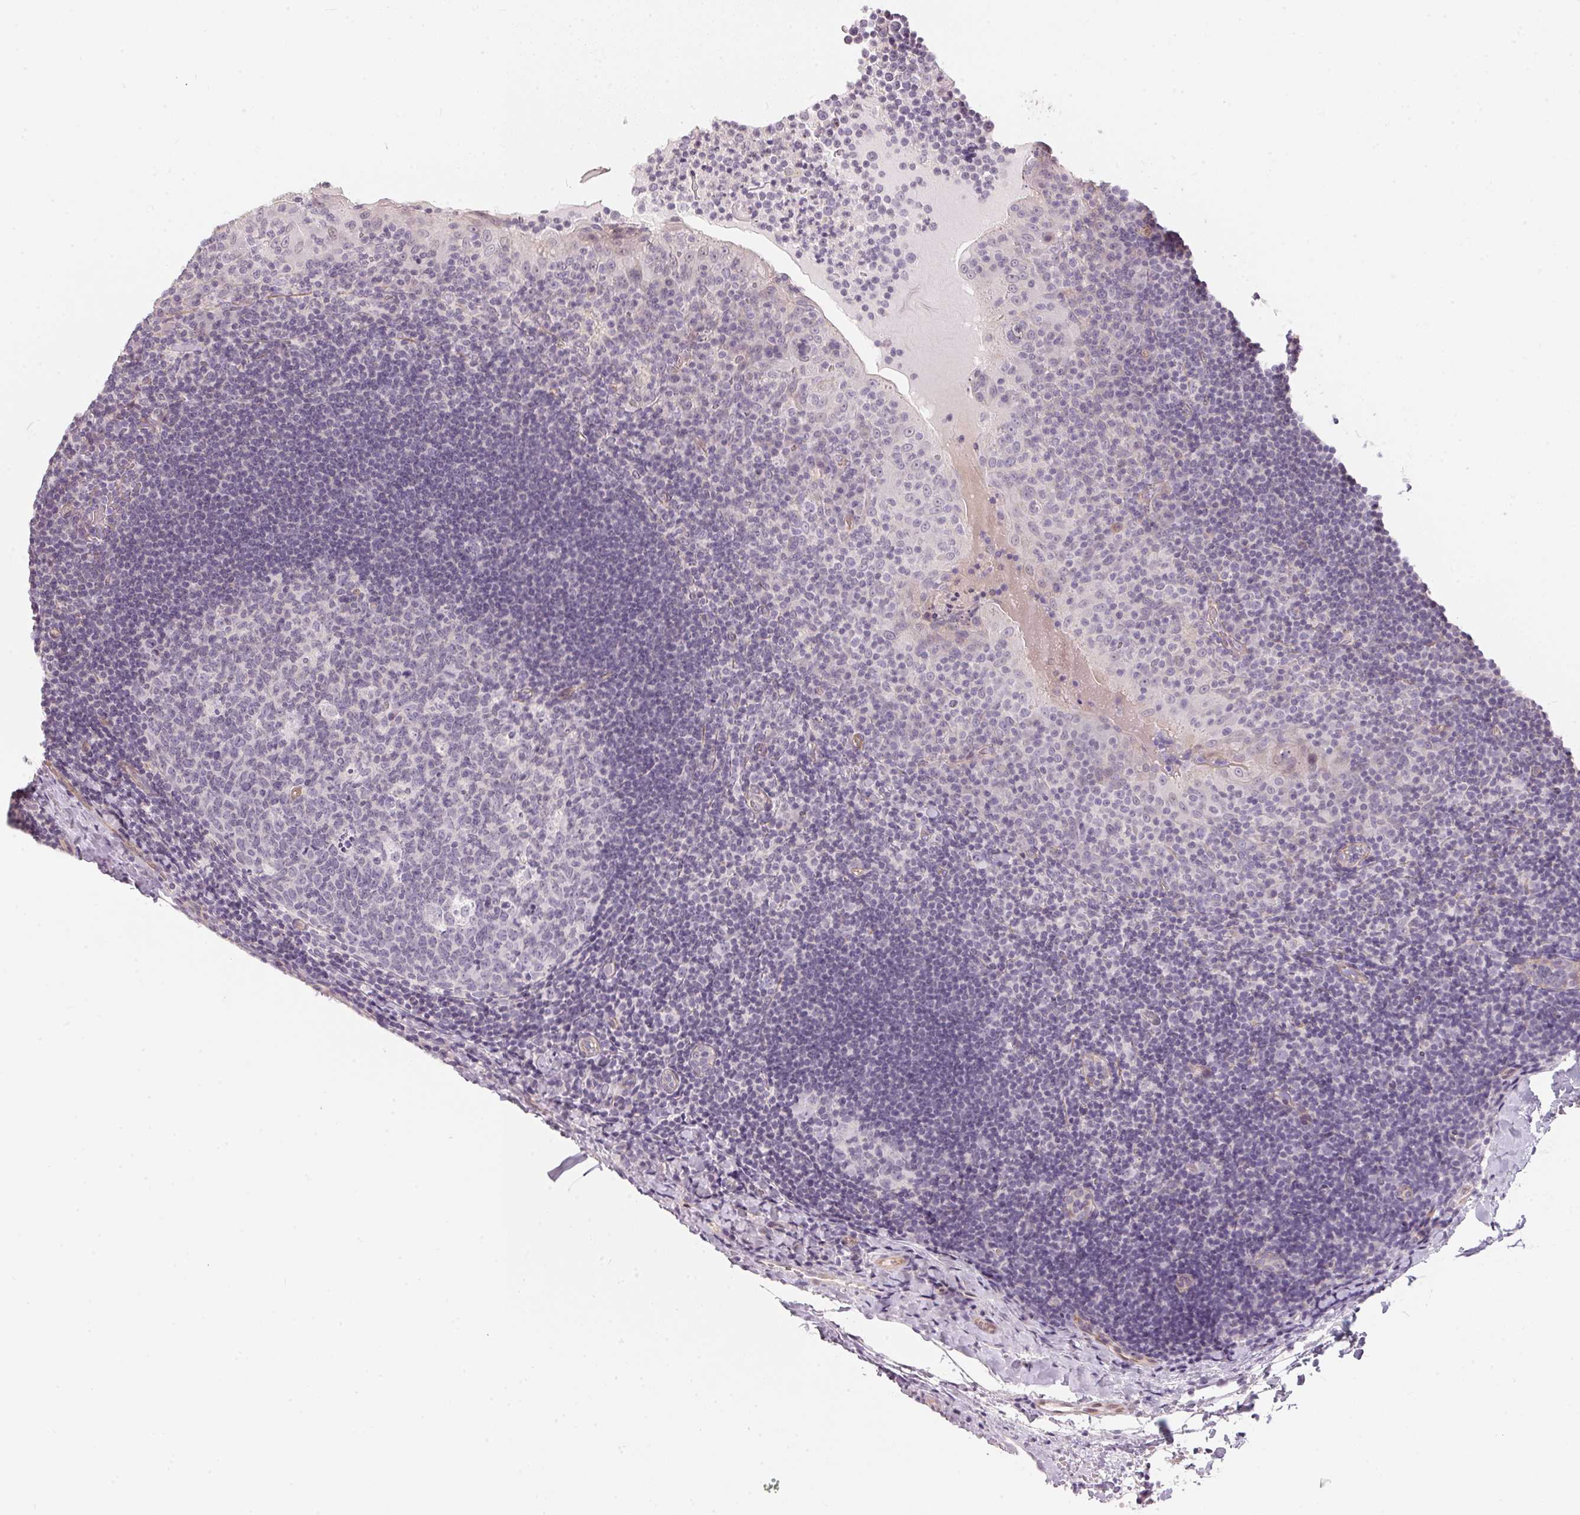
{"staining": {"intensity": "negative", "quantity": "none", "location": "none"}, "tissue": "tonsil", "cell_type": "Germinal center cells", "image_type": "normal", "snomed": [{"axis": "morphology", "description": "Normal tissue, NOS"}, {"axis": "topography", "description": "Tonsil"}], "caption": "DAB (3,3'-diaminobenzidine) immunohistochemical staining of normal human tonsil demonstrates no significant staining in germinal center cells. (DAB immunohistochemistry (IHC) visualized using brightfield microscopy, high magnification).", "gene": "GDAP1L1", "patient": {"sex": "male", "age": 17}}